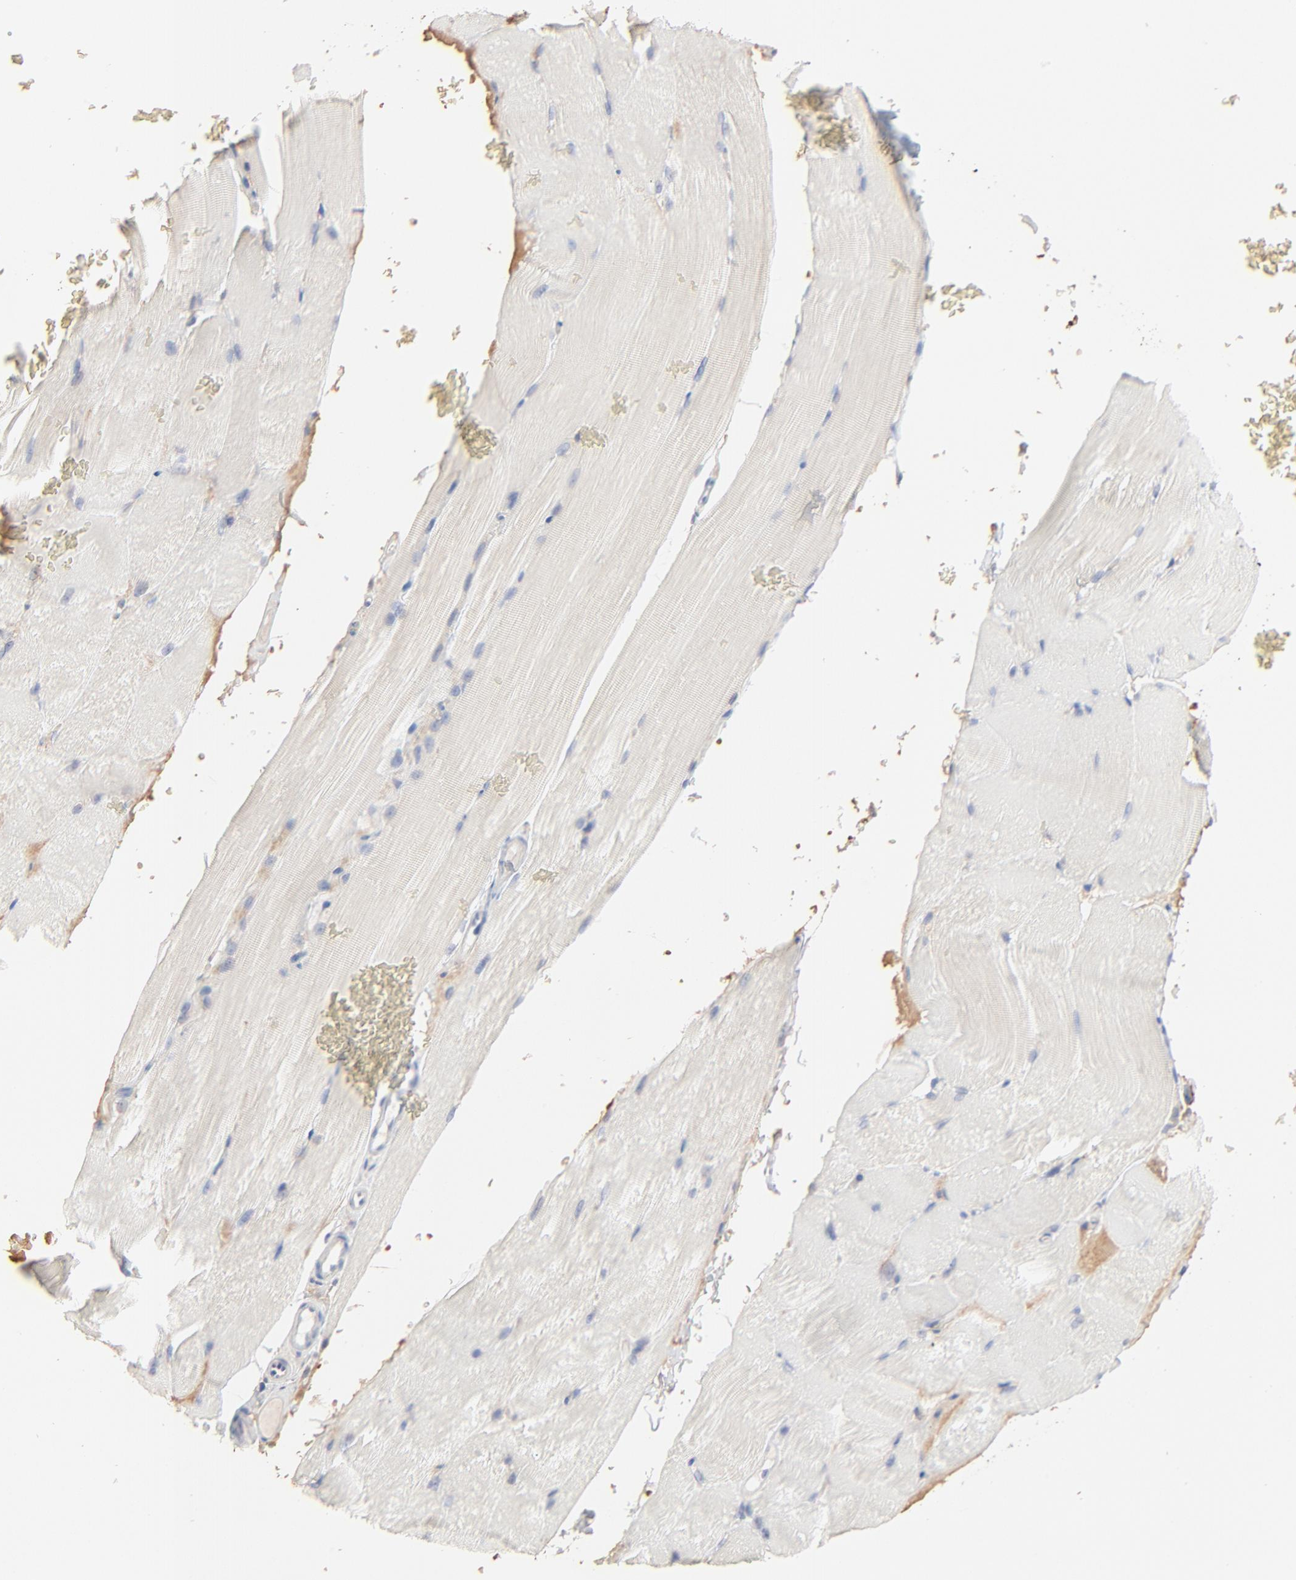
{"staining": {"intensity": "negative", "quantity": "none", "location": "none"}, "tissue": "skeletal muscle", "cell_type": "Myocytes", "image_type": "normal", "snomed": [{"axis": "morphology", "description": "Normal tissue, NOS"}, {"axis": "topography", "description": "Skeletal muscle"}], "caption": "Myocytes are negative for brown protein staining in normal skeletal muscle. (Stains: DAB (3,3'-diaminobenzidine) IHC with hematoxylin counter stain, Microscopy: brightfield microscopy at high magnification).", "gene": "FANCB", "patient": {"sex": "female", "age": 37}}